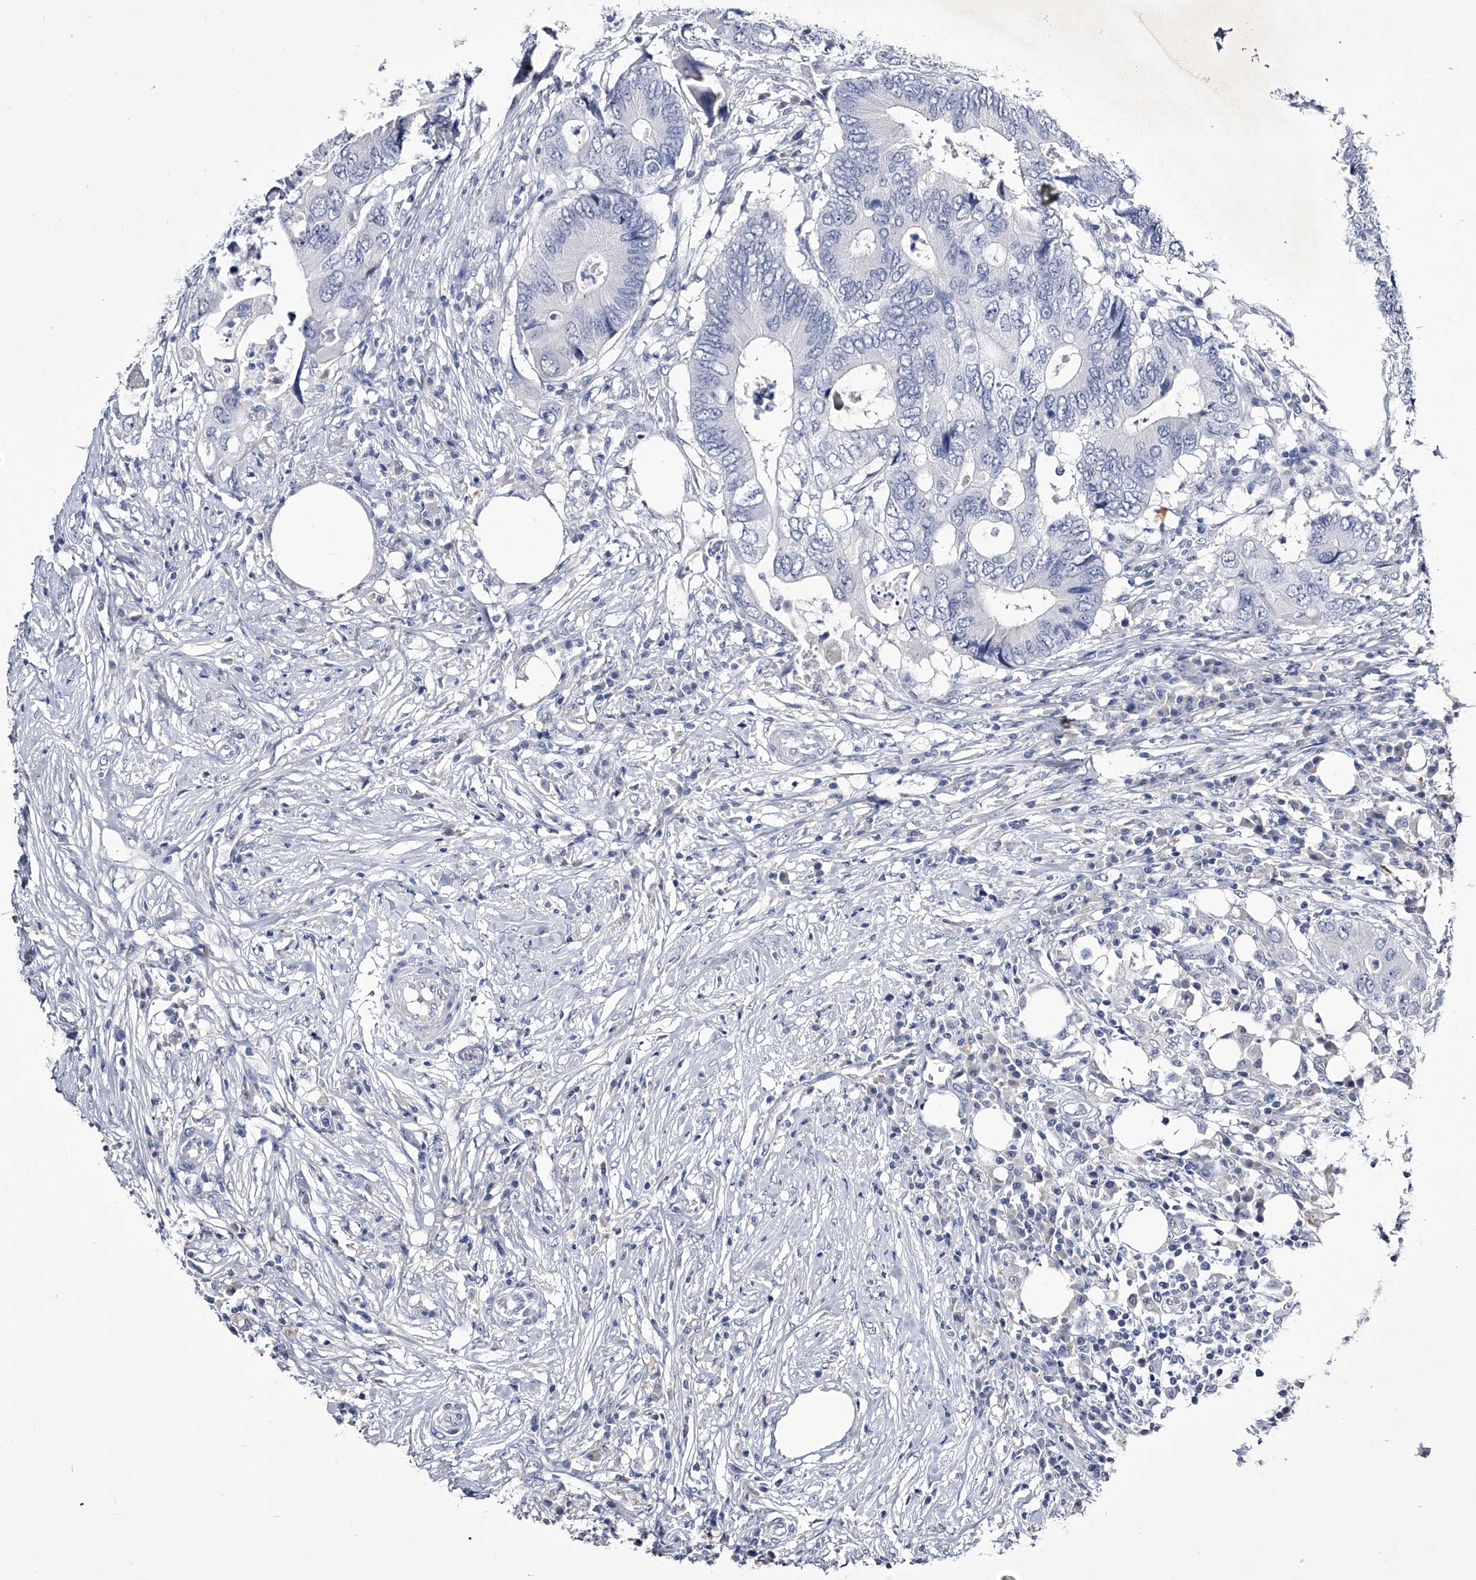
{"staining": {"intensity": "negative", "quantity": "none", "location": "none"}, "tissue": "colorectal cancer", "cell_type": "Tumor cells", "image_type": "cancer", "snomed": [{"axis": "morphology", "description": "Adenocarcinoma, NOS"}, {"axis": "topography", "description": "Colon"}], "caption": "Tumor cells are negative for brown protein staining in colorectal cancer (adenocarcinoma). The staining was performed using DAB (3,3'-diaminobenzidine) to visualize the protein expression in brown, while the nuclei were stained in blue with hematoxylin (Magnification: 20x).", "gene": "CRISP2", "patient": {"sex": "male", "age": 71}}